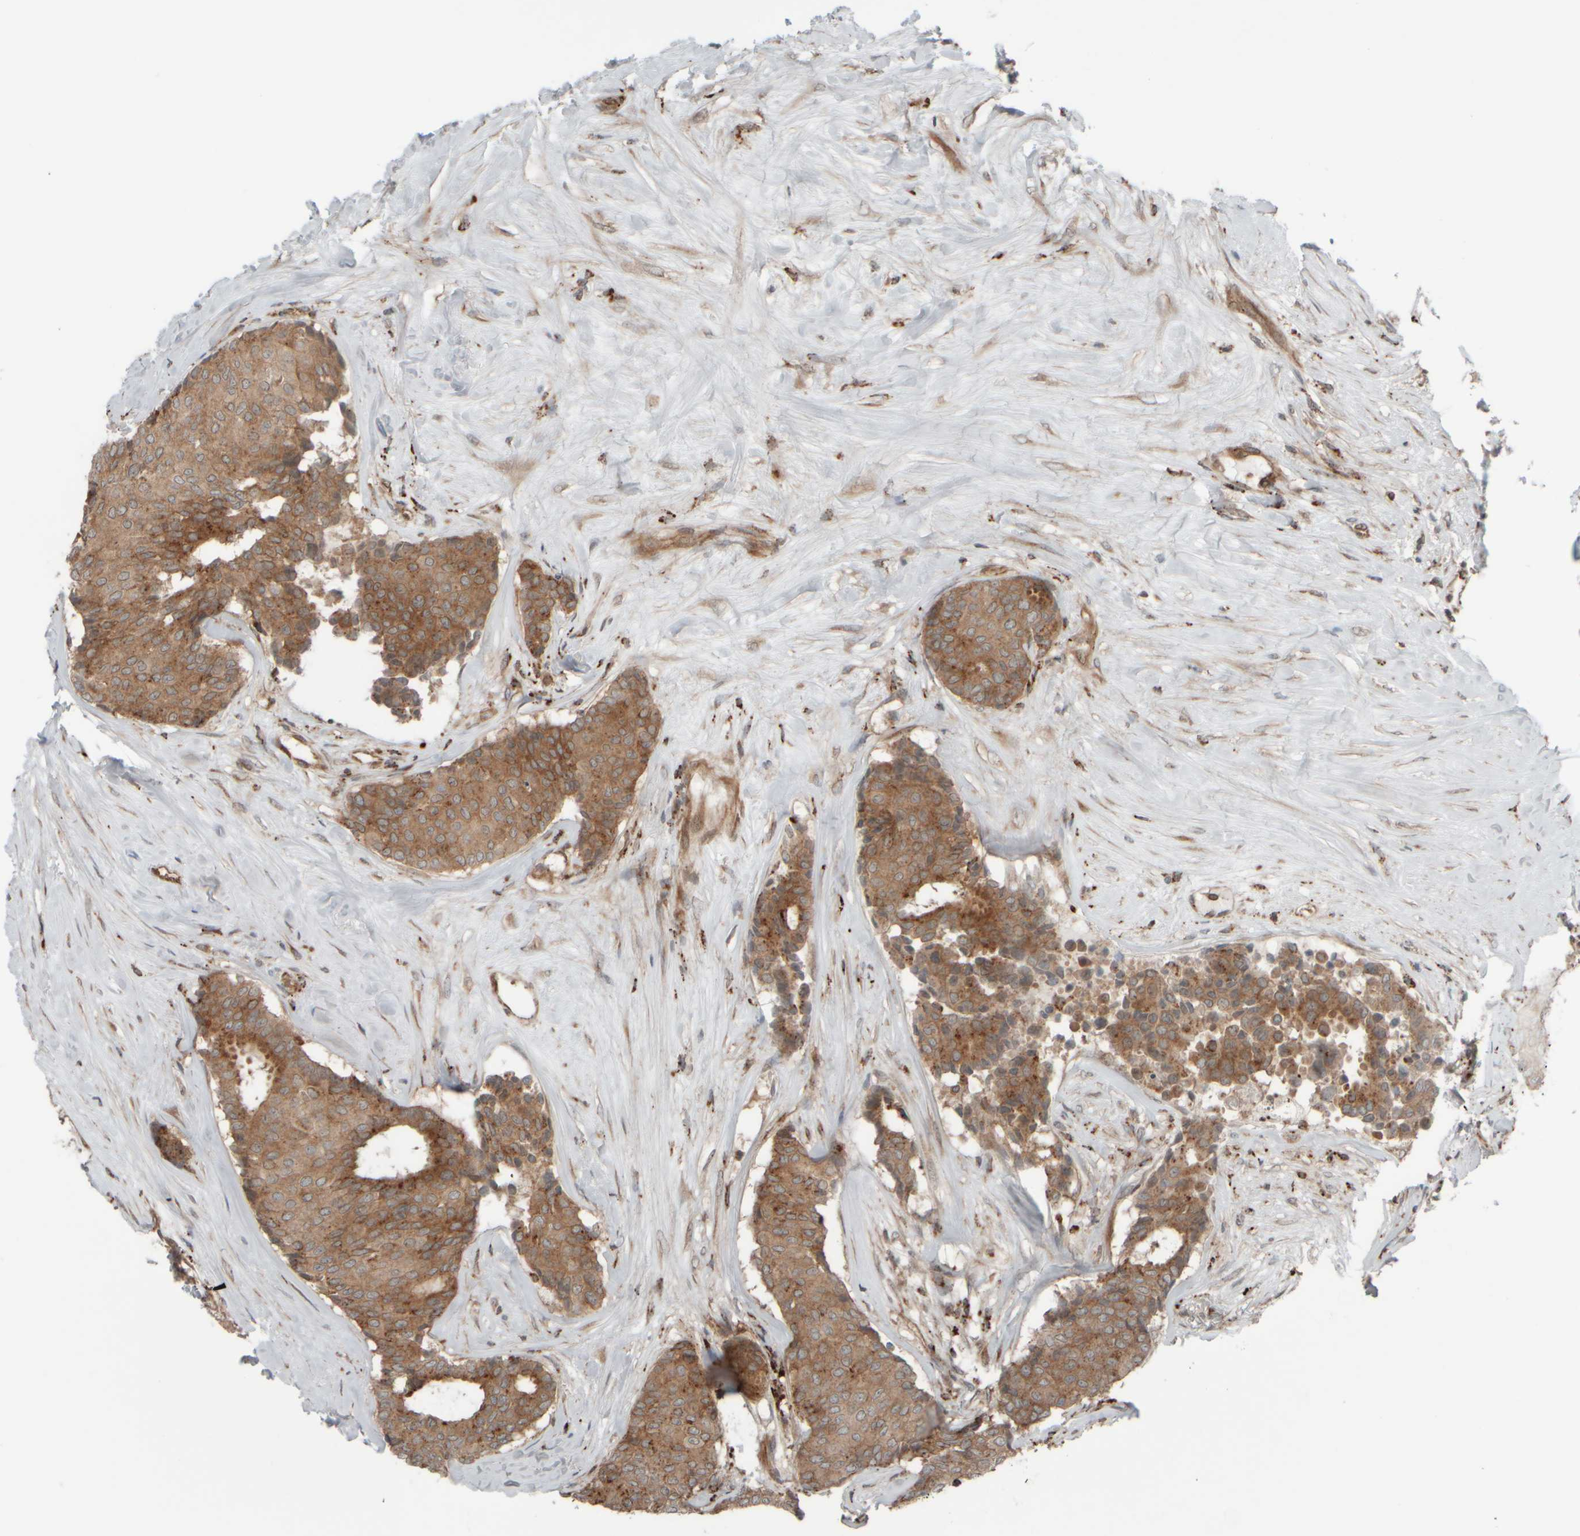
{"staining": {"intensity": "moderate", "quantity": ">75%", "location": "cytoplasmic/membranous"}, "tissue": "breast cancer", "cell_type": "Tumor cells", "image_type": "cancer", "snomed": [{"axis": "morphology", "description": "Duct carcinoma"}, {"axis": "topography", "description": "Breast"}], "caption": "Breast cancer tissue reveals moderate cytoplasmic/membranous positivity in approximately >75% of tumor cells", "gene": "GIGYF1", "patient": {"sex": "female", "age": 75}}